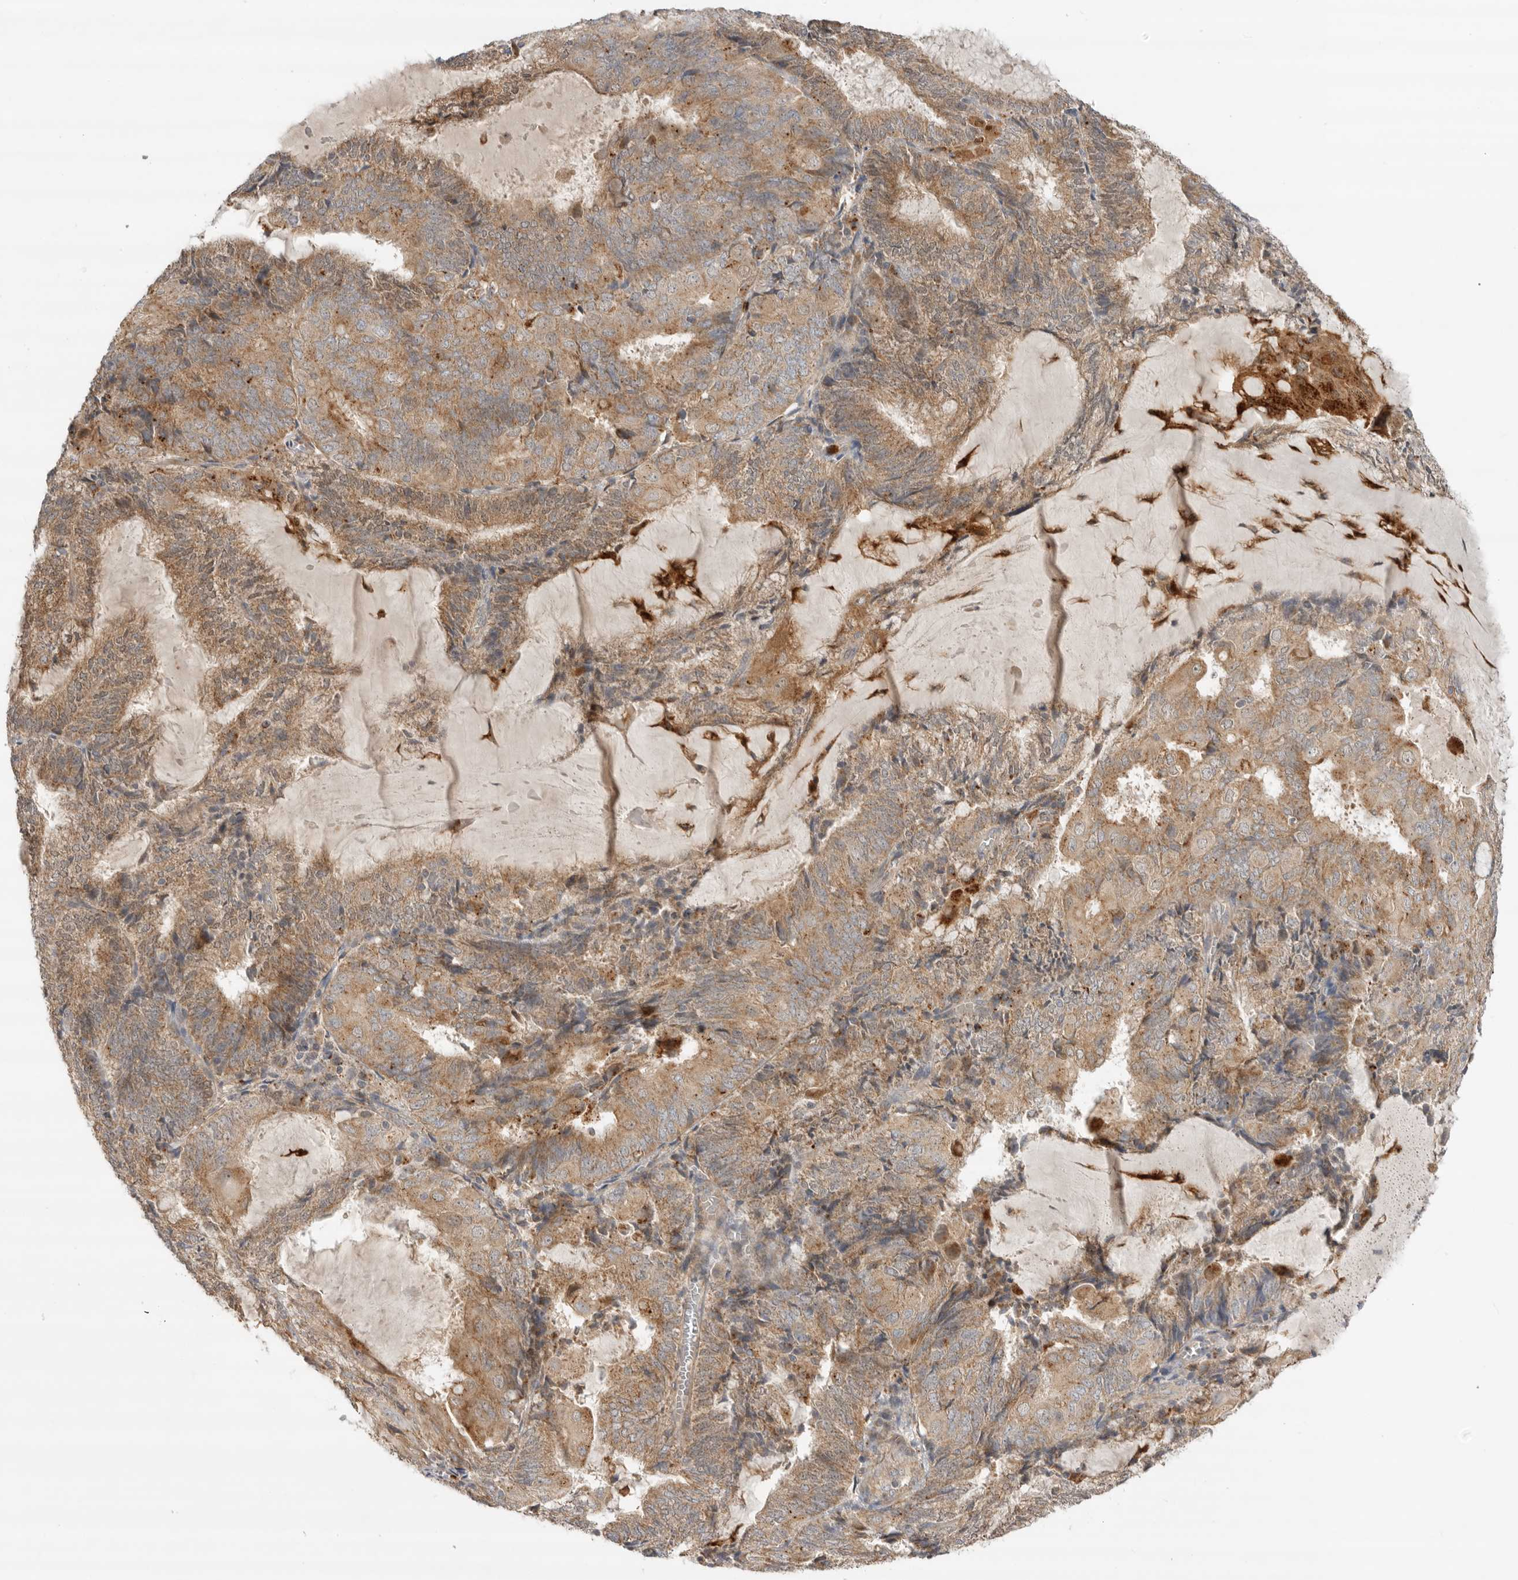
{"staining": {"intensity": "moderate", "quantity": ">75%", "location": "cytoplasmic/membranous"}, "tissue": "endometrial cancer", "cell_type": "Tumor cells", "image_type": "cancer", "snomed": [{"axis": "morphology", "description": "Adenocarcinoma, NOS"}, {"axis": "topography", "description": "Endometrium"}], "caption": "Immunohistochemistry of adenocarcinoma (endometrial) displays medium levels of moderate cytoplasmic/membranous expression in approximately >75% of tumor cells.", "gene": "GNE", "patient": {"sex": "female", "age": 81}}